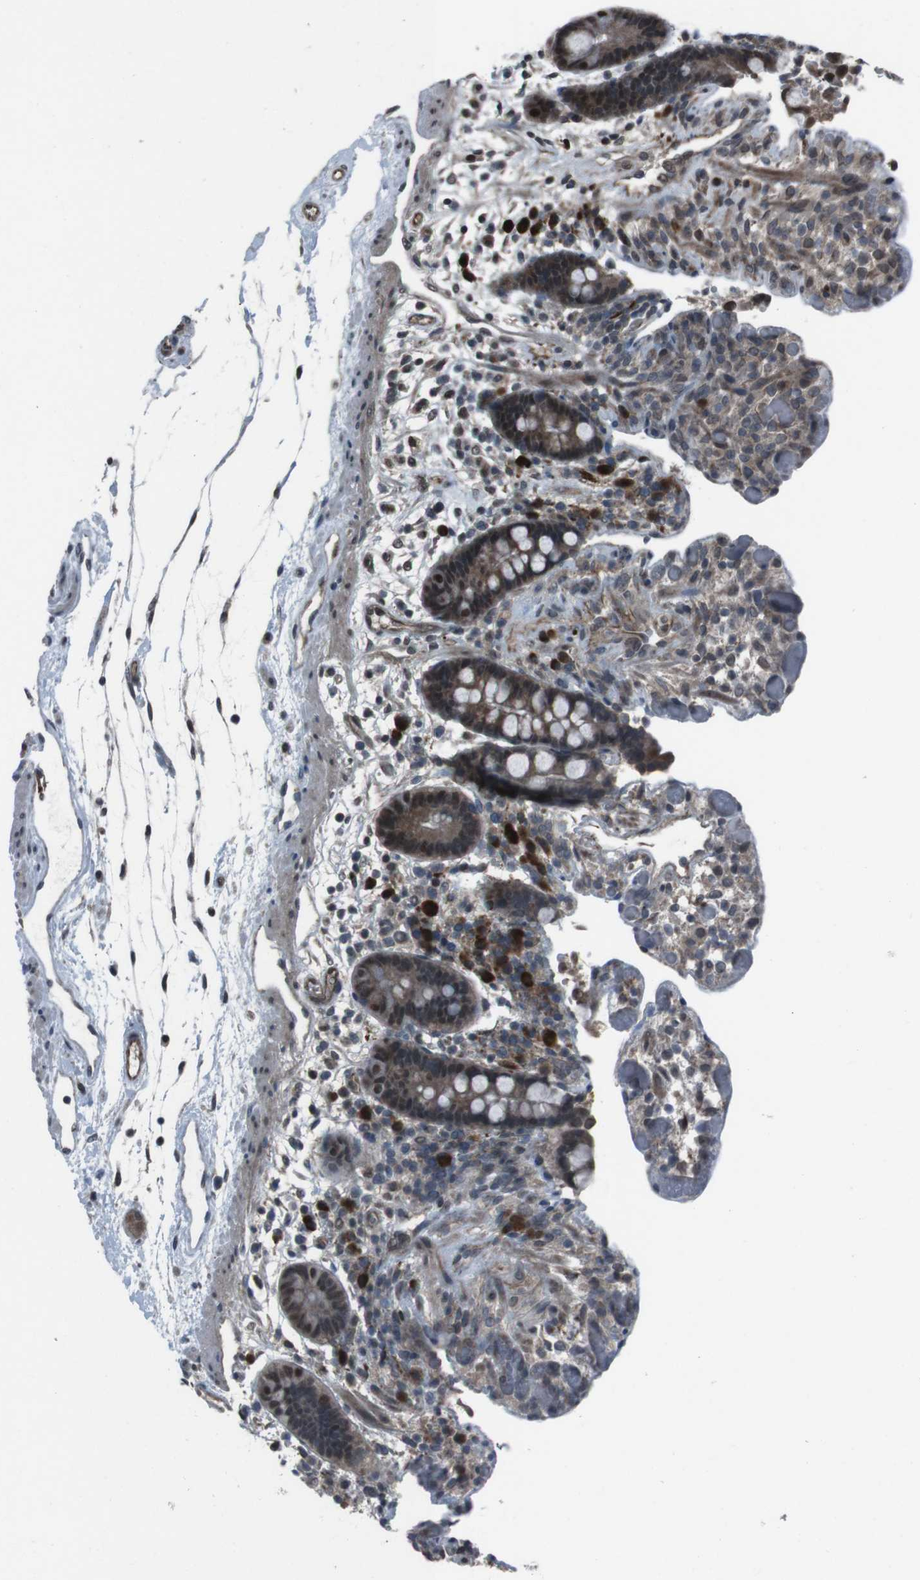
{"staining": {"intensity": "moderate", "quantity": ">75%", "location": "cytoplasmic/membranous,nuclear"}, "tissue": "colon", "cell_type": "Endothelial cells", "image_type": "normal", "snomed": [{"axis": "morphology", "description": "Normal tissue, NOS"}, {"axis": "topography", "description": "Colon"}], "caption": "Unremarkable colon displays moderate cytoplasmic/membranous,nuclear expression in approximately >75% of endothelial cells The staining is performed using DAB brown chromogen to label protein expression. The nuclei are counter-stained blue using hematoxylin..", "gene": "SS18L1", "patient": {"sex": "male", "age": 73}}